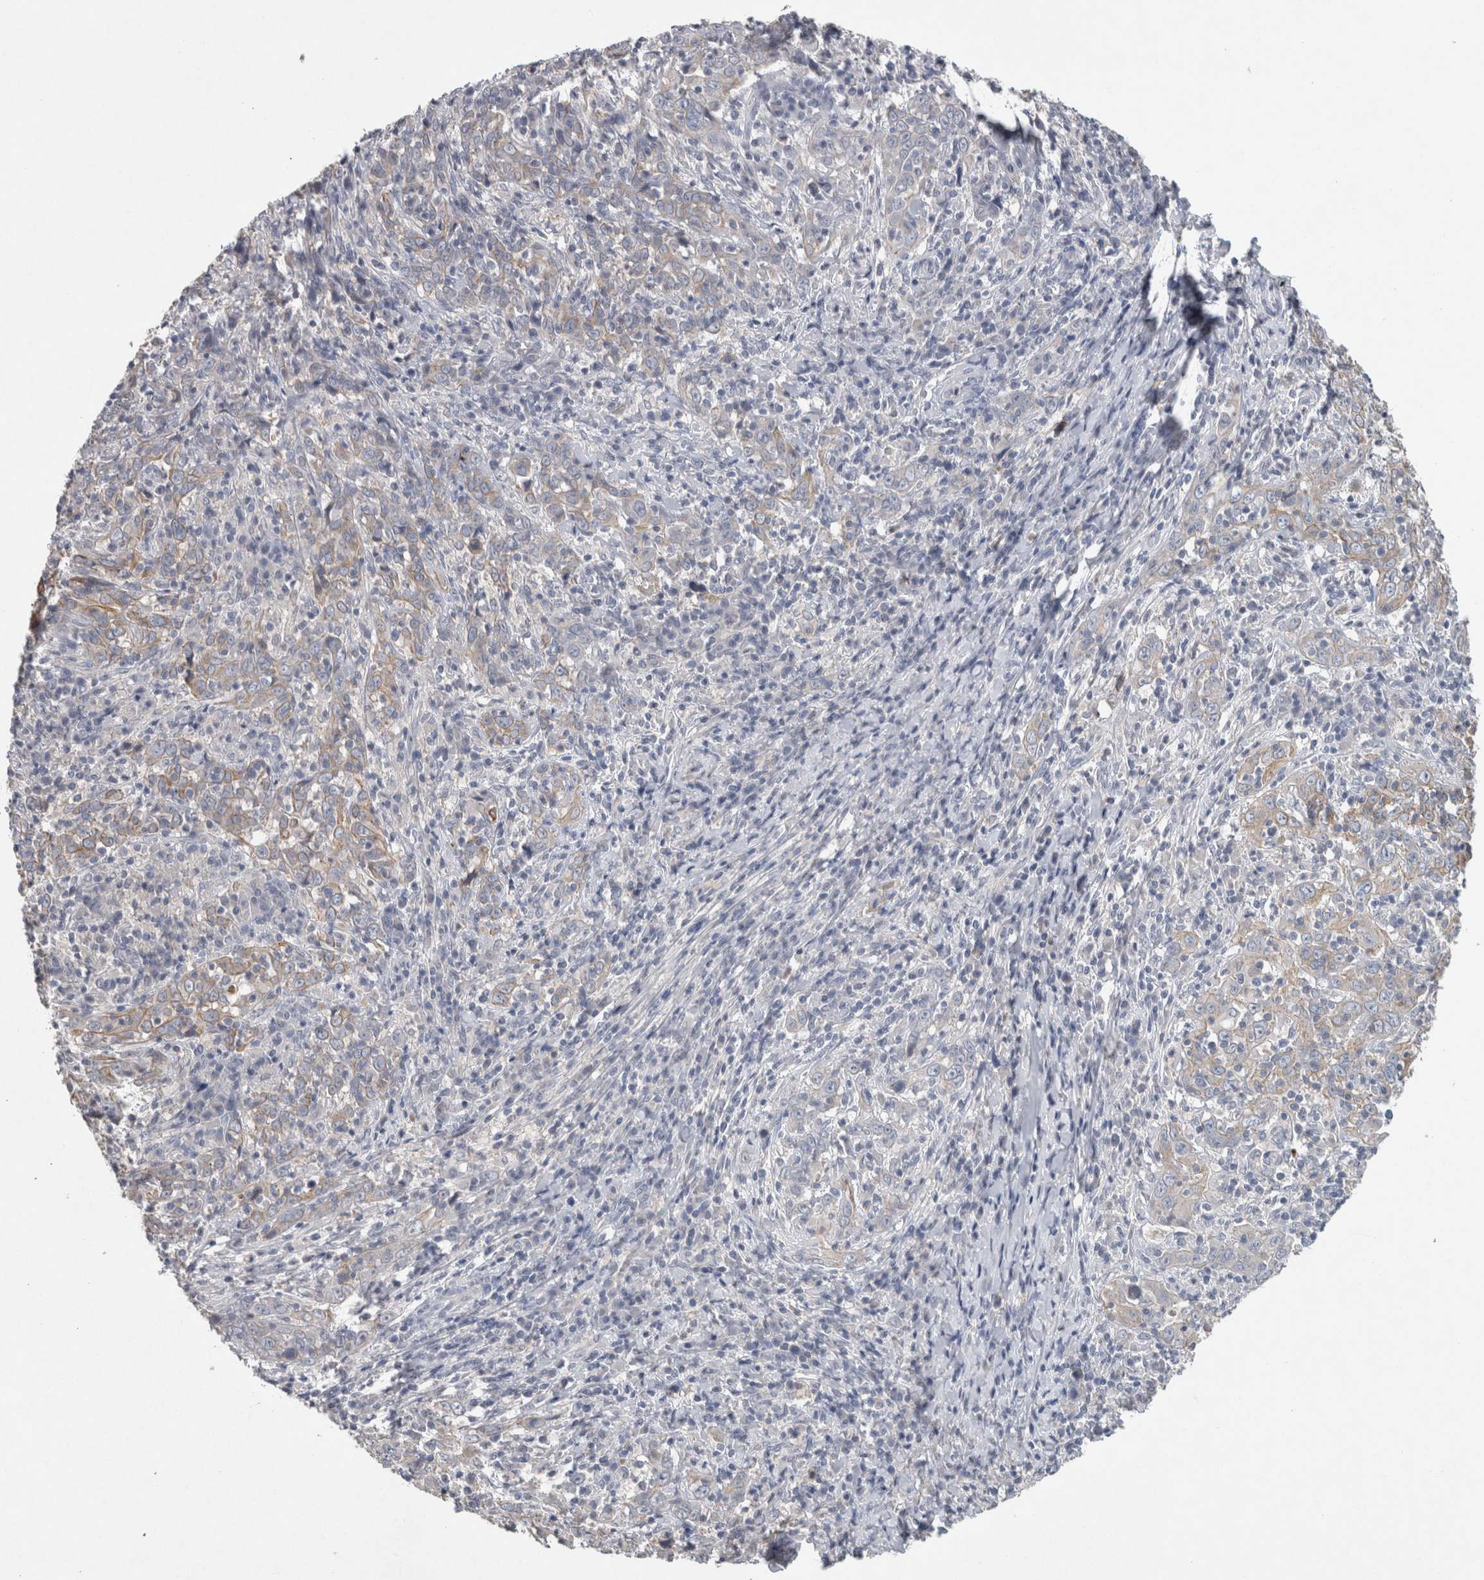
{"staining": {"intensity": "weak", "quantity": "25%-75%", "location": "cytoplasmic/membranous"}, "tissue": "cervical cancer", "cell_type": "Tumor cells", "image_type": "cancer", "snomed": [{"axis": "morphology", "description": "Squamous cell carcinoma, NOS"}, {"axis": "topography", "description": "Cervix"}], "caption": "Approximately 25%-75% of tumor cells in human cervical squamous cell carcinoma exhibit weak cytoplasmic/membranous protein positivity as visualized by brown immunohistochemical staining.", "gene": "HEXD", "patient": {"sex": "female", "age": 46}}